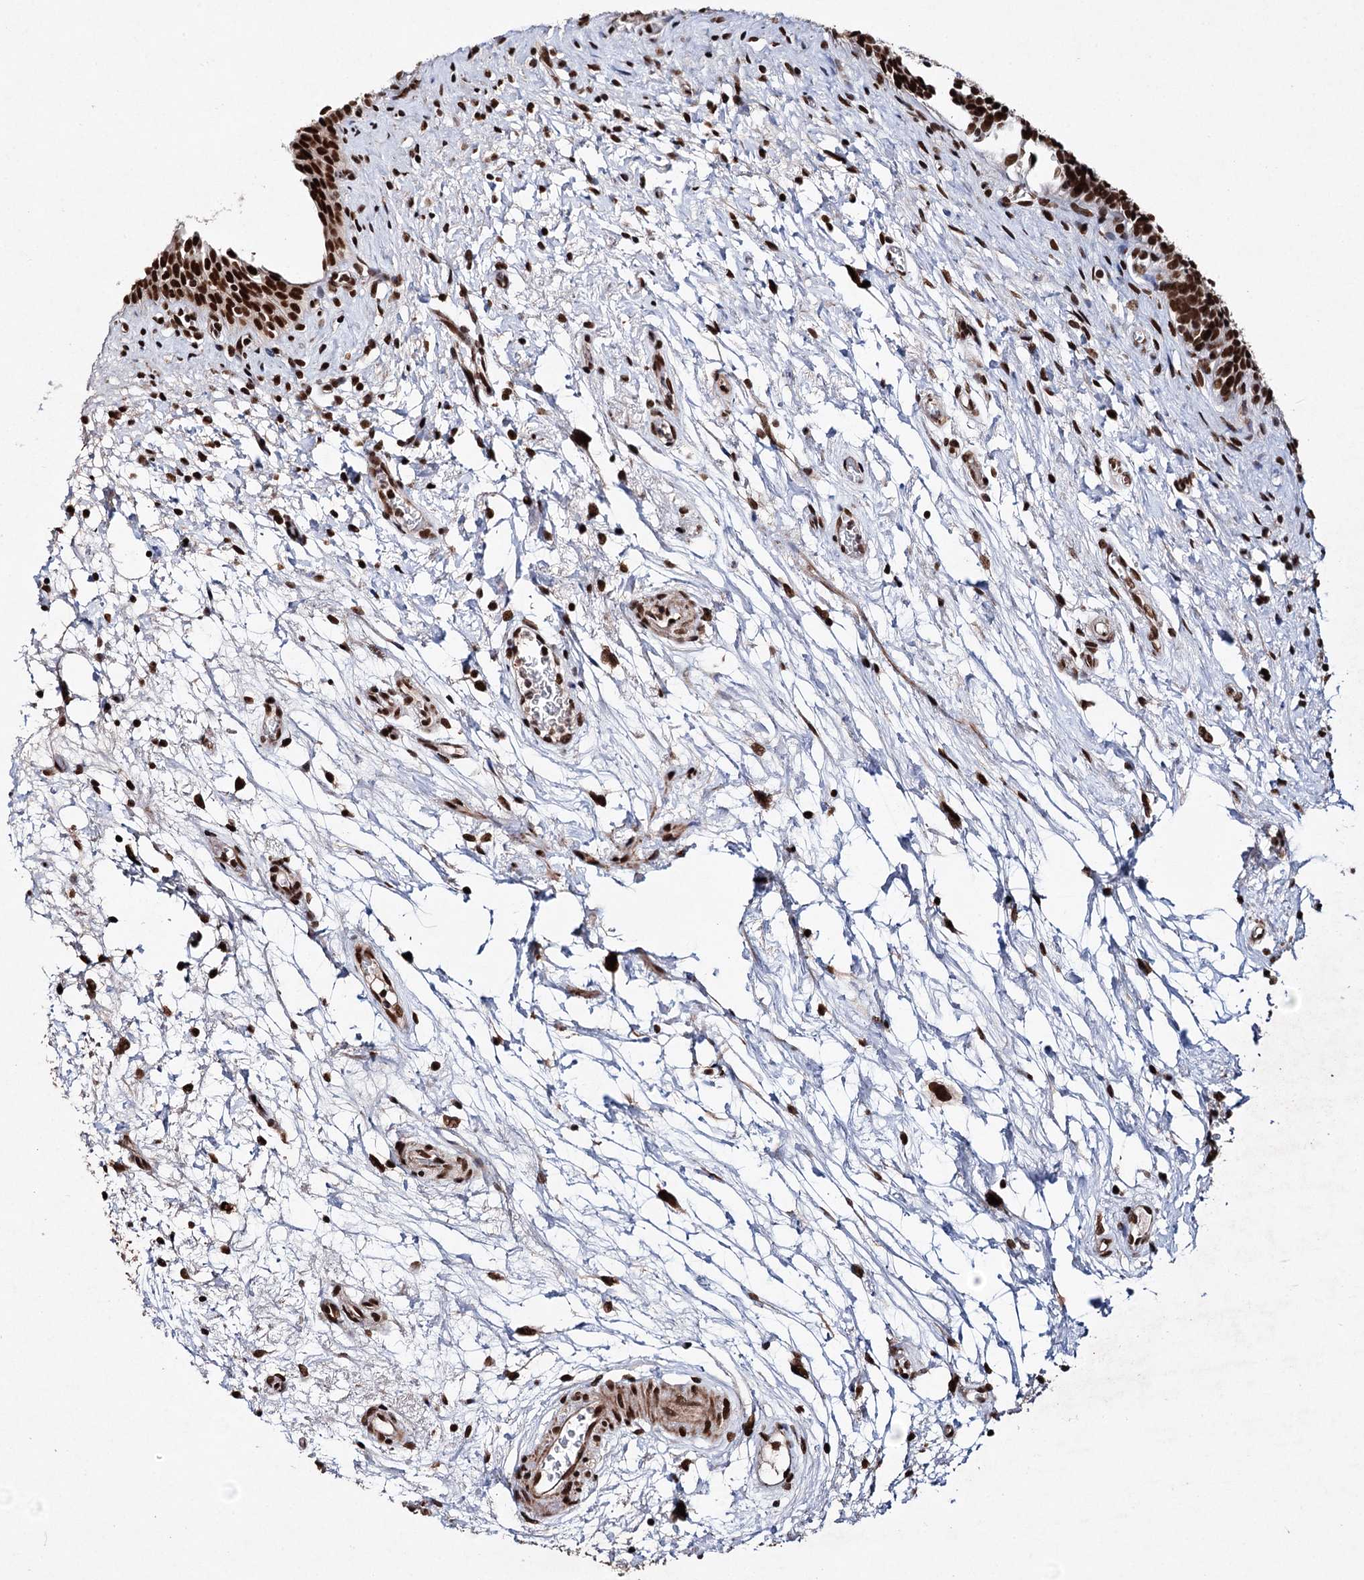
{"staining": {"intensity": "strong", "quantity": ">75%", "location": "nuclear"}, "tissue": "urinary bladder", "cell_type": "Urothelial cells", "image_type": "normal", "snomed": [{"axis": "morphology", "description": "Normal tissue, NOS"}, {"axis": "topography", "description": "Urinary bladder"}], "caption": "Protein analysis of normal urinary bladder exhibits strong nuclear staining in approximately >75% of urothelial cells.", "gene": "MATR3", "patient": {"sex": "male", "age": 83}}